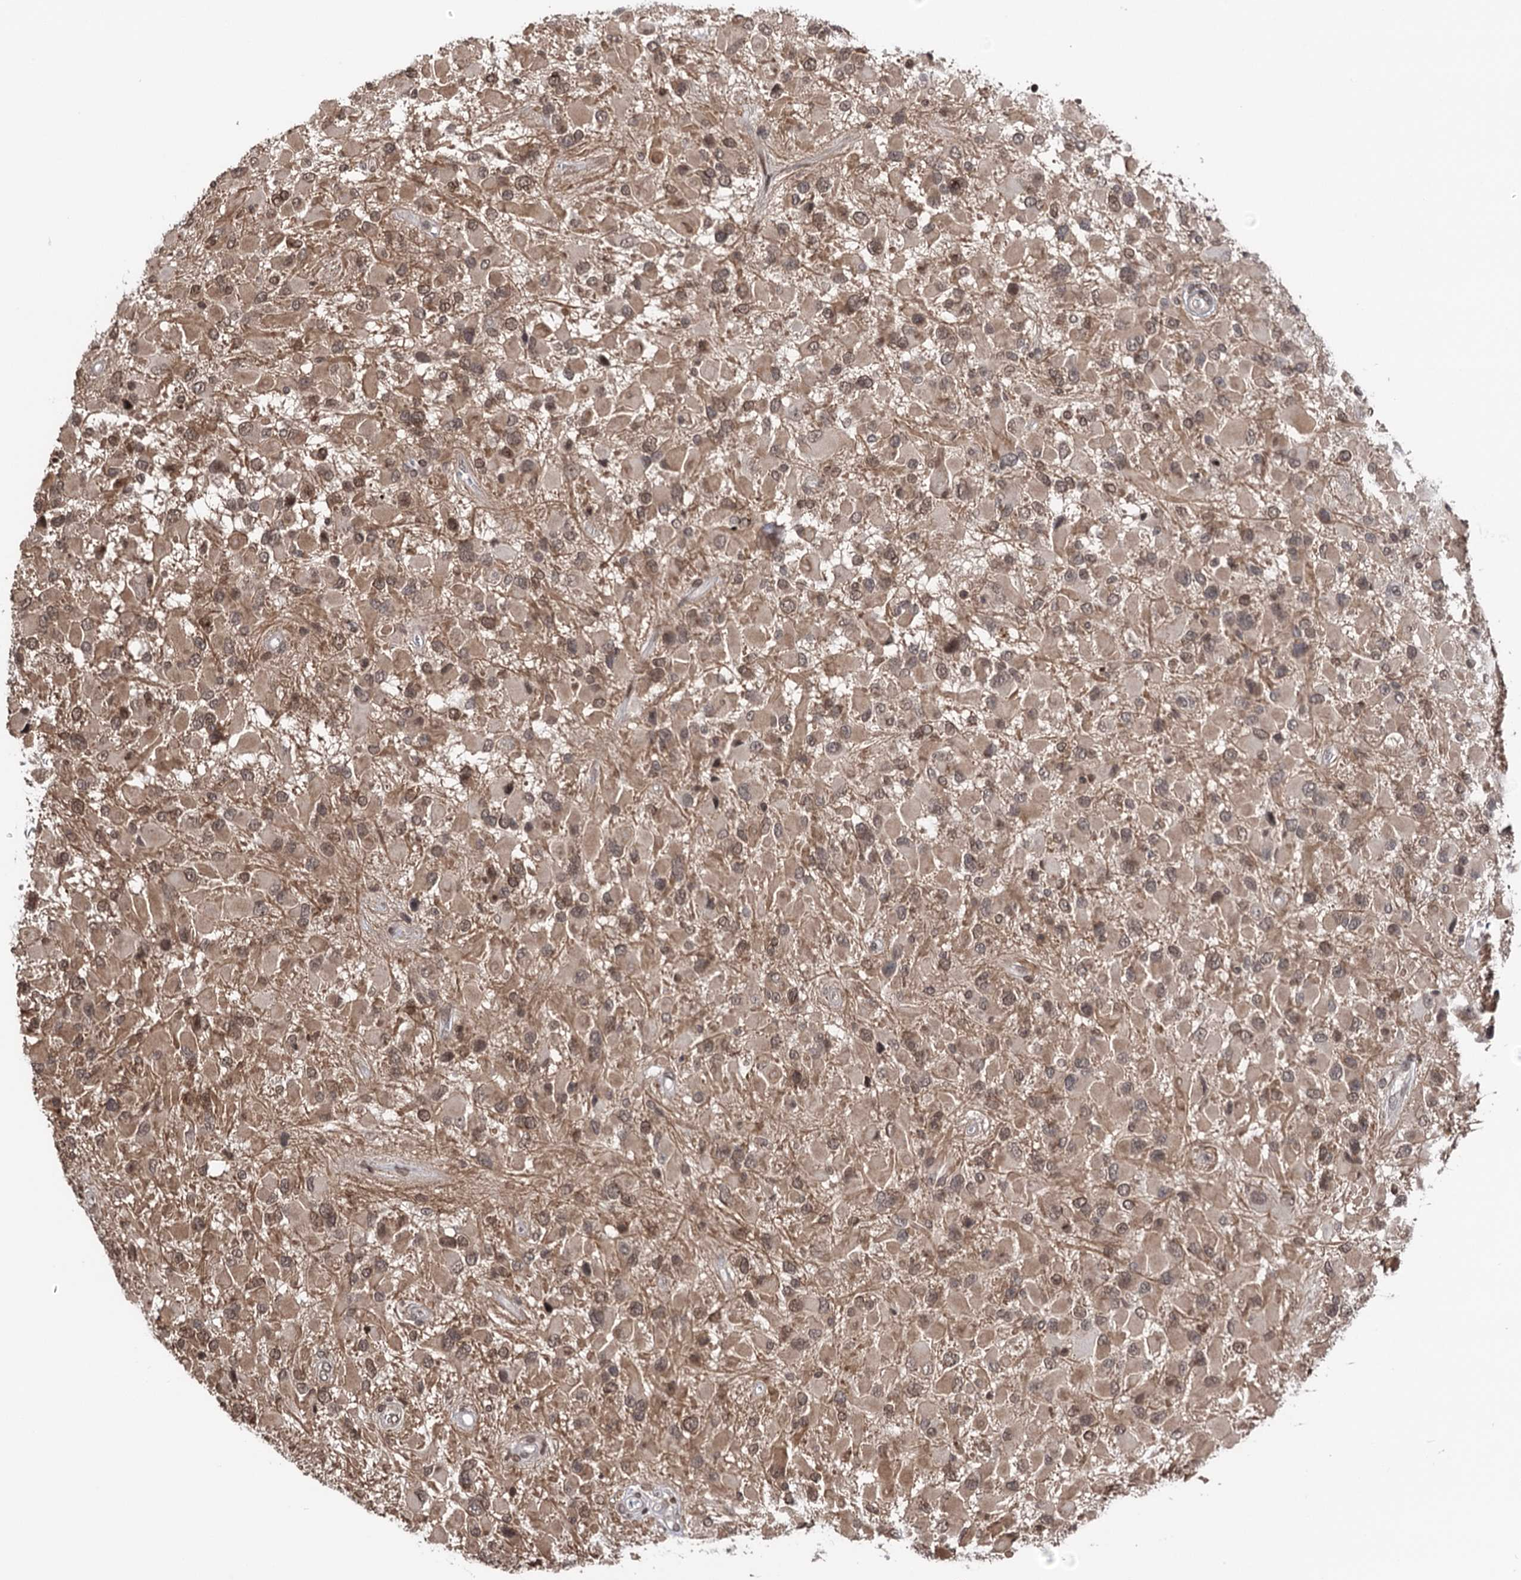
{"staining": {"intensity": "moderate", "quantity": ">75%", "location": "cytoplasmic/membranous,nuclear"}, "tissue": "glioma", "cell_type": "Tumor cells", "image_type": "cancer", "snomed": [{"axis": "morphology", "description": "Glioma, malignant, High grade"}, {"axis": "topography", "description": "Brain"}], "caption": "Protein analysis of glioma tissue reveals moderate cytoplasmic/membranous and nuclear positivity in approximately >75% of tumor cells. (Brightfield microscopy of DAB IHC at high magnification).", "gene": "CCDC77", "patient": {"sex": "male", "age": 53}}